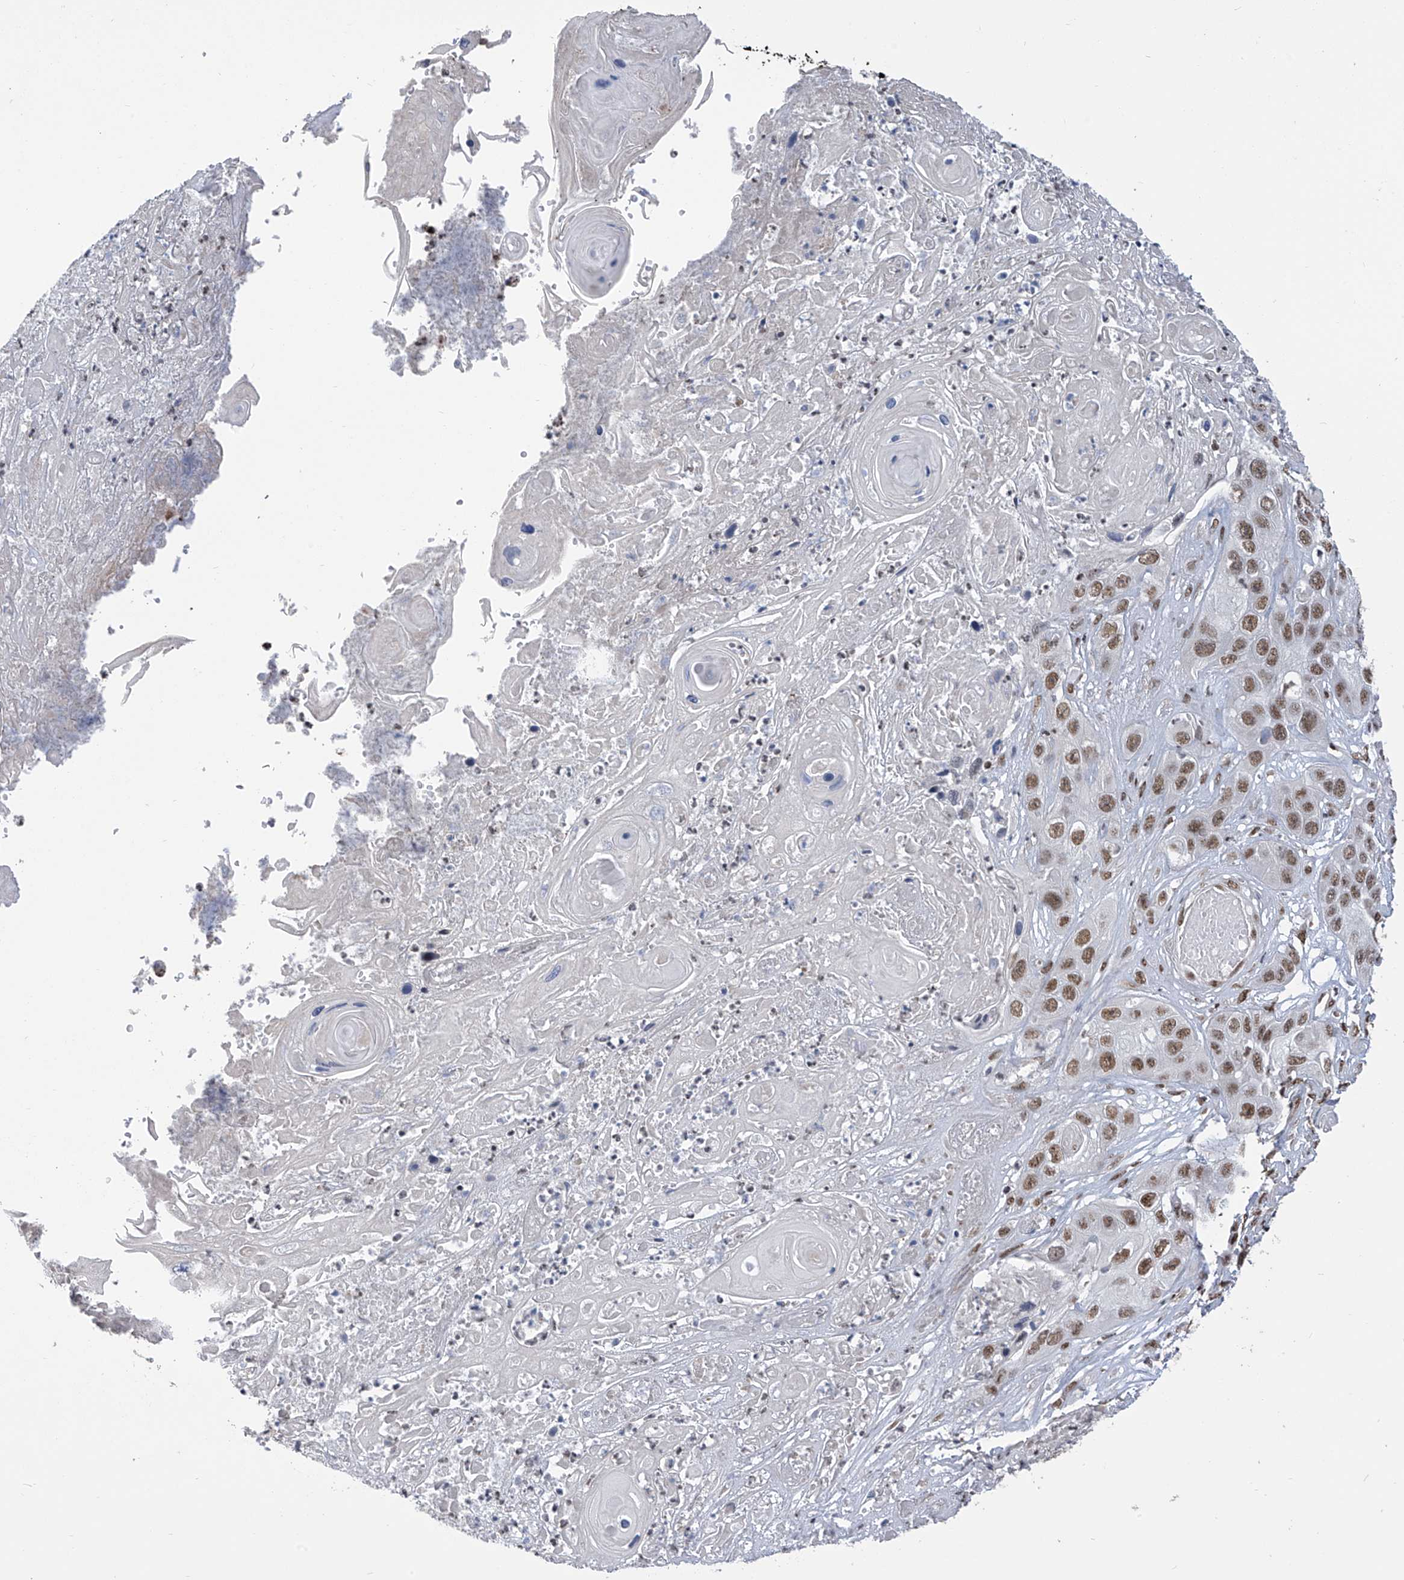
{"staining": {"intensity": "moderate", "quantity": ">75%", "location": "nuclear"}, "tissue": "skin cancer", "cell_type": "Tumor cells", "image_type": "cancer", "snomed": [{"axis": "morphology", "description": "Squamous cell carcinoma, NOS"}, {"axis": "topography", "description": "Skin"}], "caption": "Human skin cancer stained with a protein marker exhibits moderate staining in tumor cells.", "gene": "APLF", "patient": {"sex": "male", "age": 55}}